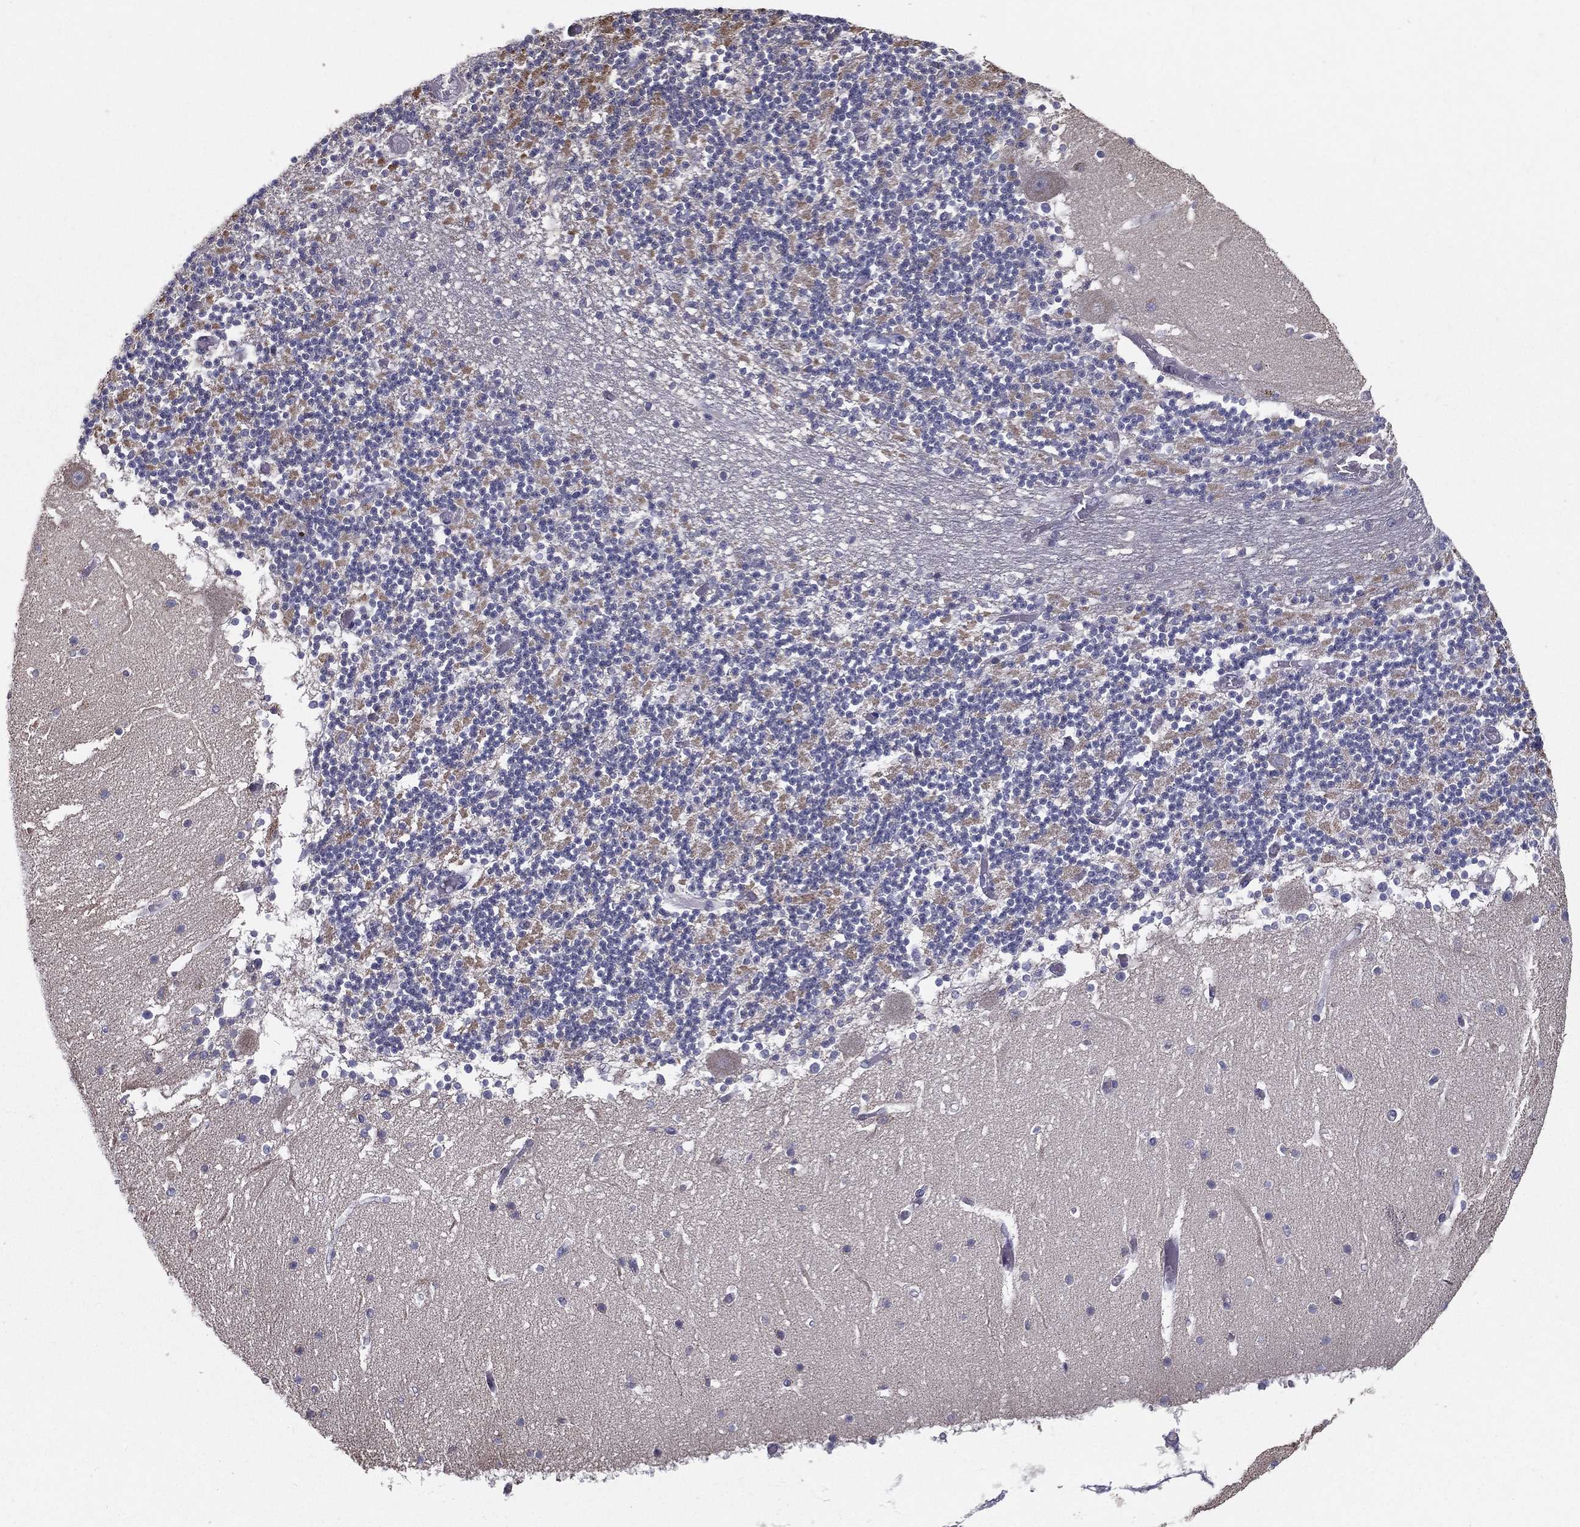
{"staining": {"intensity": "negative", "quantity": "none", "location": "none"}, "tissue": "cerebellum", "cell_type": "Cells in granular layer", "image_type": "normal", "snomed": [{"axis": "morphology", "description": "Normal tissue, NOS"}, {"axis": "topography", "description": "Cerebellum"}], "caption": "Cells in granular layer are negative for brown protein staining in unremarkable cerebellum. Nuclei are stained in blue.", "gene": "PCSK1", "patient": {"sex": "female", "age": 28}}